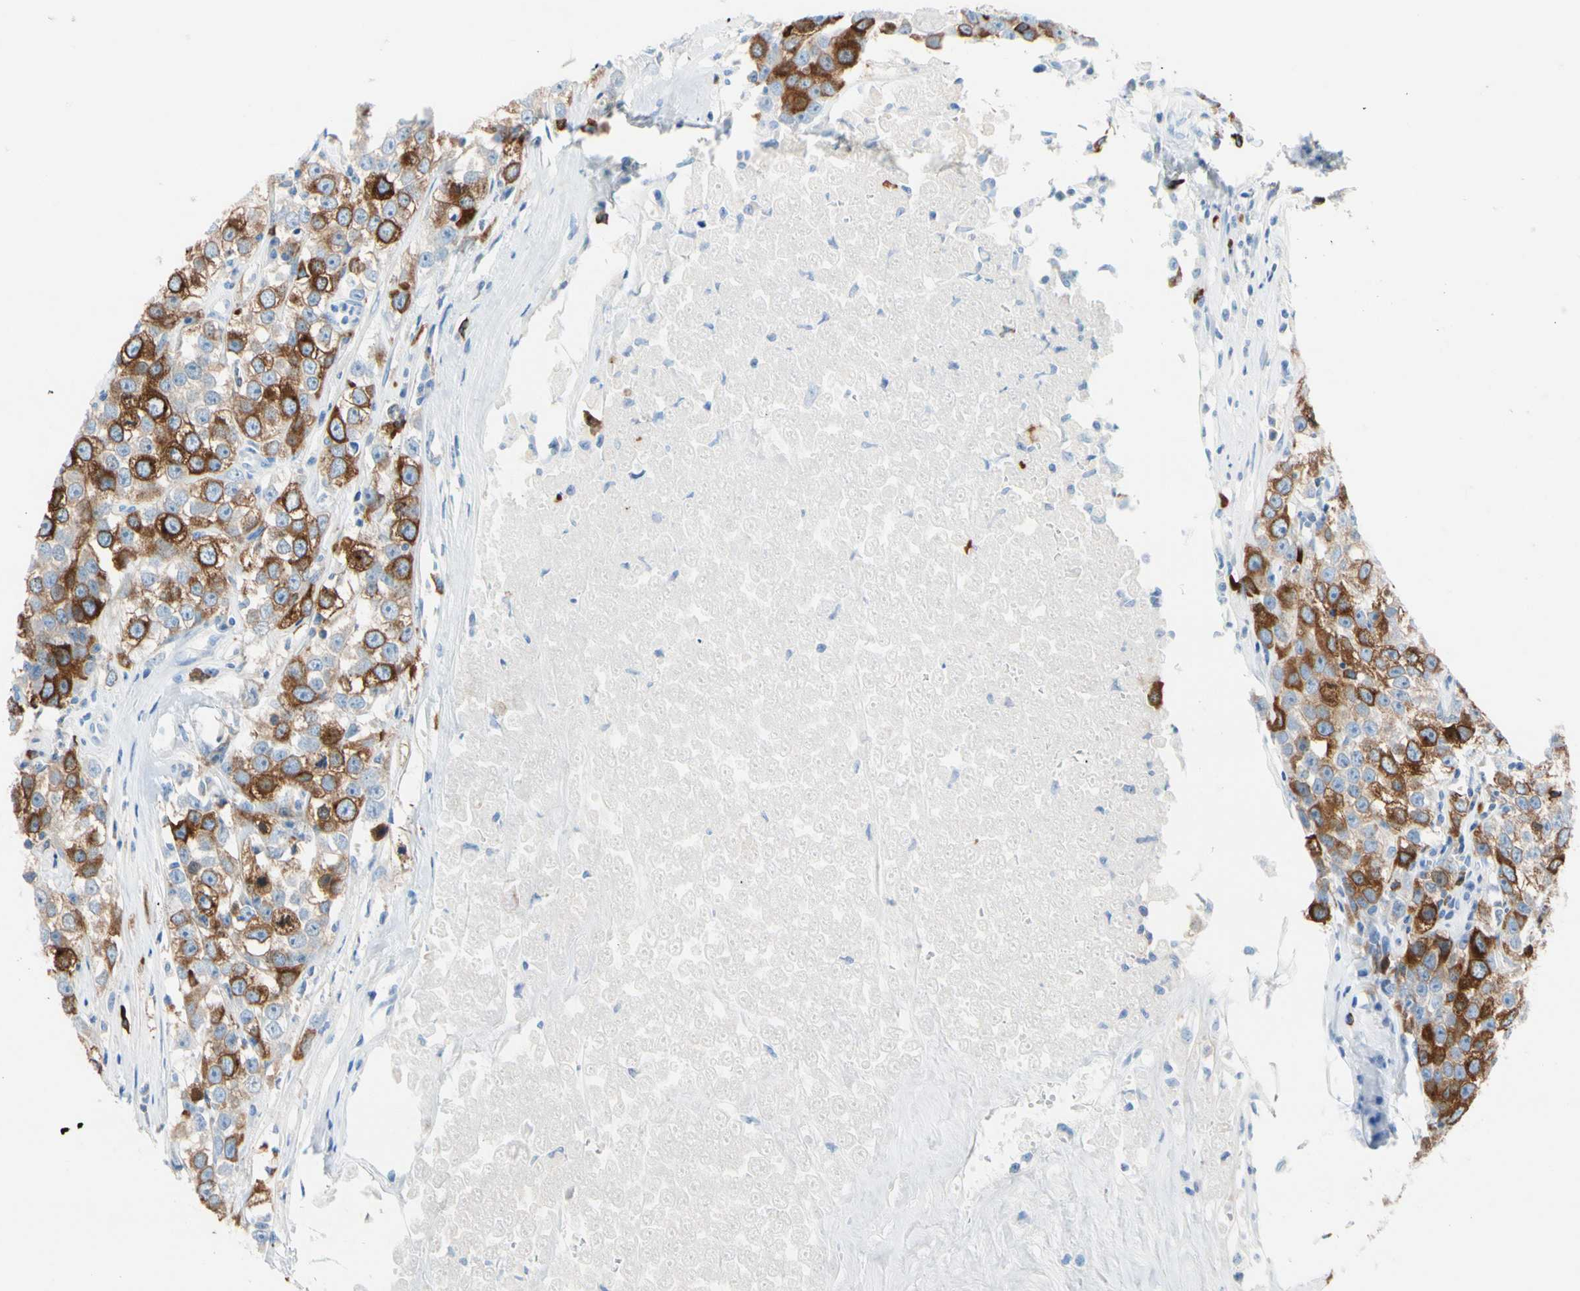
{"staining": {"intensity": "moderate", "quantity": ">75%", "location": "cytoplasmic/membranous"}, "tissue": "testis cancer", "cell_type": "Tumor cells", "image_type": "cancer", "snomed": [{"axis": "morphology", "description": "Seminoma, NOS"}, {"axis": "morphology", "description": "Carcinoma, Embryonal, NOS"}, {"axis": "topography", "description": "Testis"}], "caption": "Human testis cancer stained for a protein (brown) shows moderate cytoplasmic/membranous positive staining in about >75% of tumor cells.", "gene": "TACC3", "patient": {"sex": "male", "age": 52}}